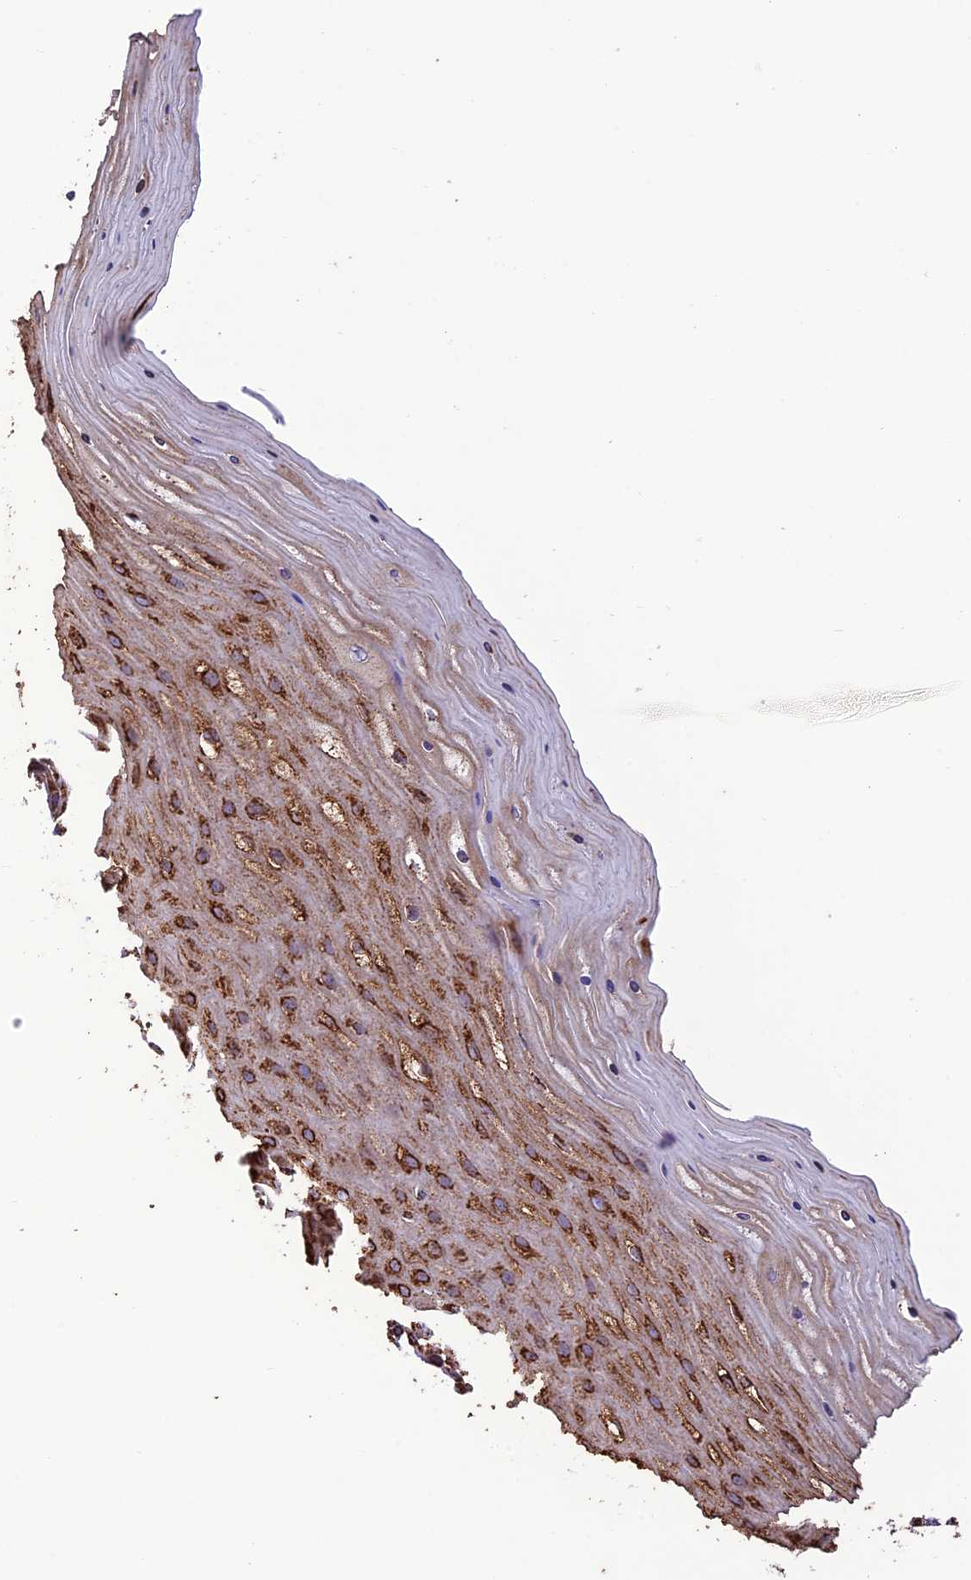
{"staining": {"intensity": "moderate", "quantity": ">75%", "location": "cytoplasmic/membranous"}, "tissue": "cervix", "cell_type": "Glandular cells", "image_type": "normal", "snomed": [{"axis": "morphology", "description": "Normal tissue, NOS"}, {"axis": "topography", "description": "Cervix"}], "caption": "A high-resolution histopathology image shows IHC staining of unremarkable cervix, which demonstrates moderate cytoplasmic/membranous staining in about >75% of glandular cells.", "gene": "NDUFAF1", "patient": {"sex": "female", "age": 55}}